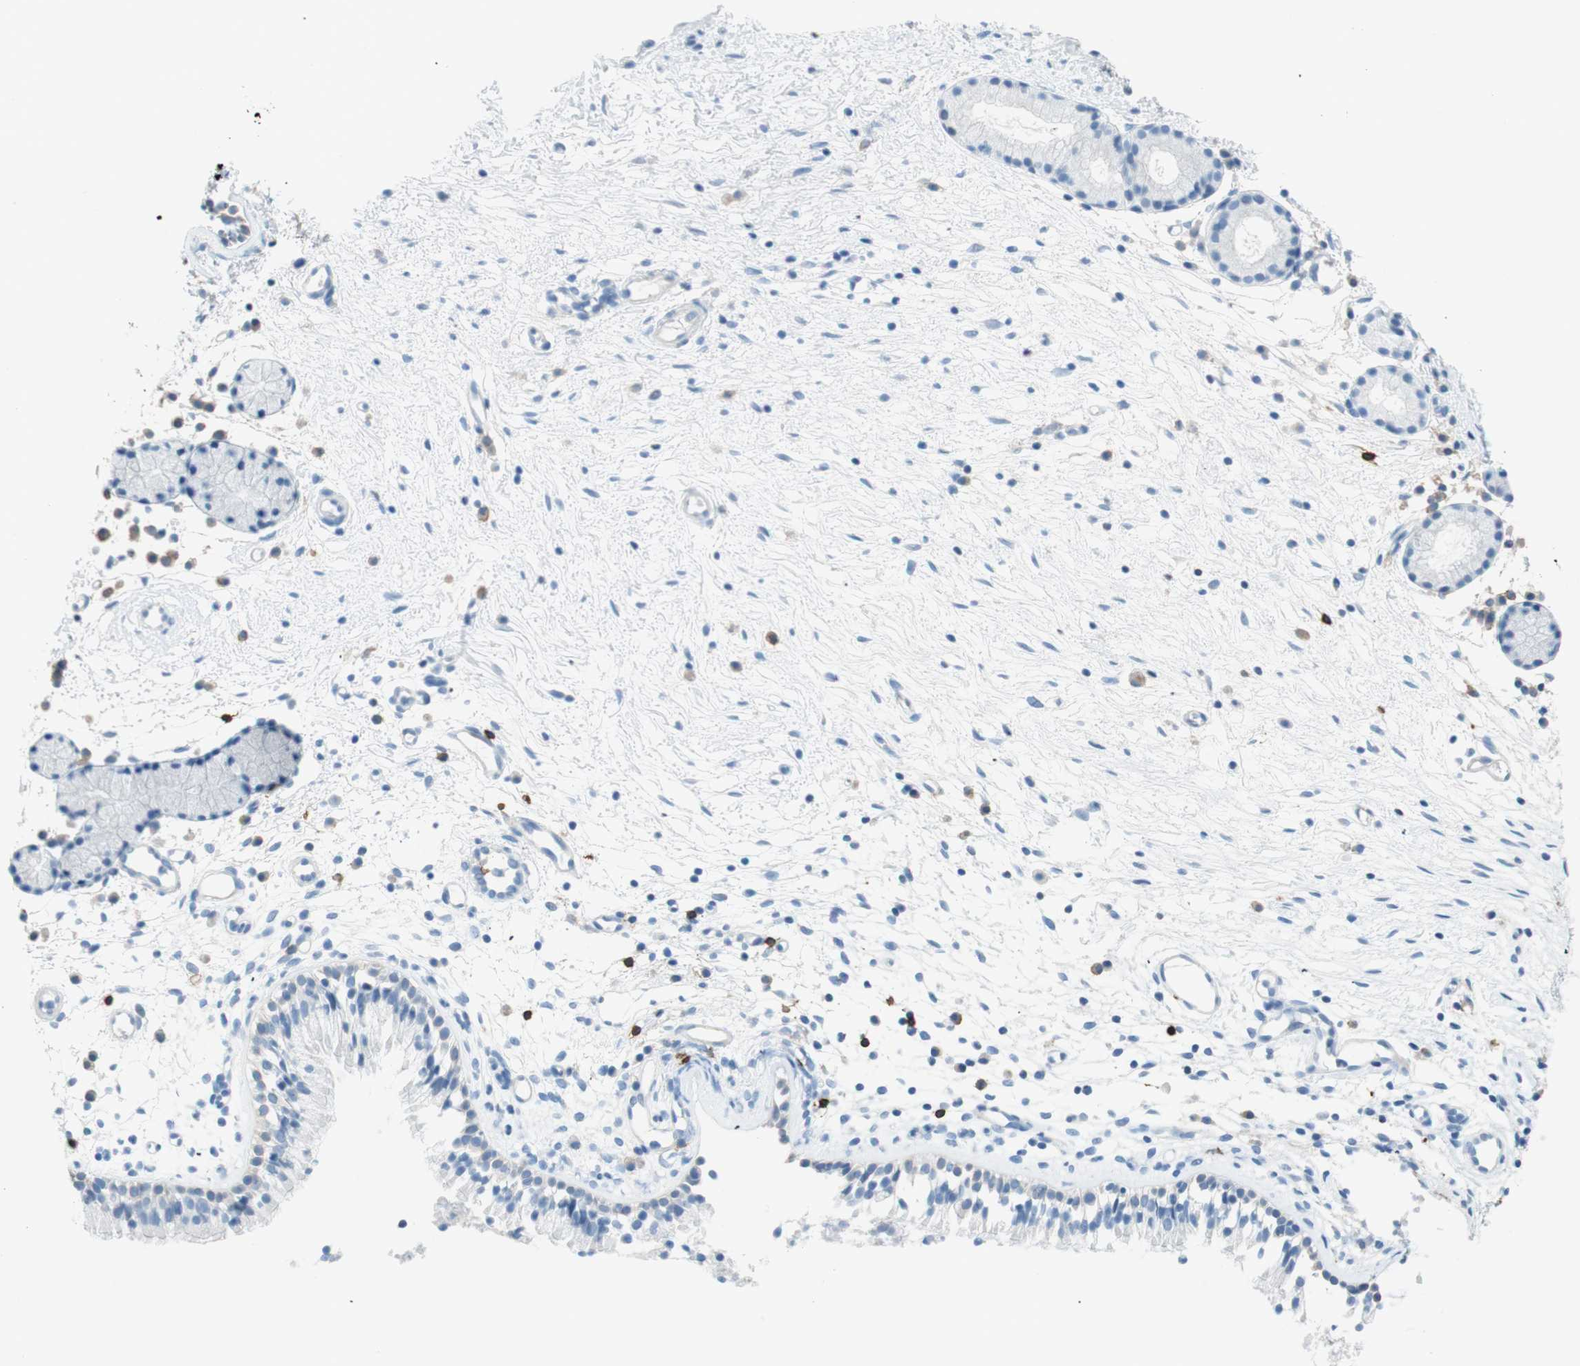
{"staining": {"intensity": "negative", "quantity": "none", "location": "none"}, "tissue": "nasopharynx", "cell_type": "Respiratory epithelial cells", "image_type": "normal", "snomed": [{"axis": "morphology", "description": "Normal tissue, NOS"}, {"axis": "topography", "description": "Nasopharynx"}], "caption": "Immunohistochemical staining of normal nasopharynx shows no significant staining in respiratory epithelial cells.", "gene": "TNFRSF13C", "patient": {"sex": "male", "age": 21}}